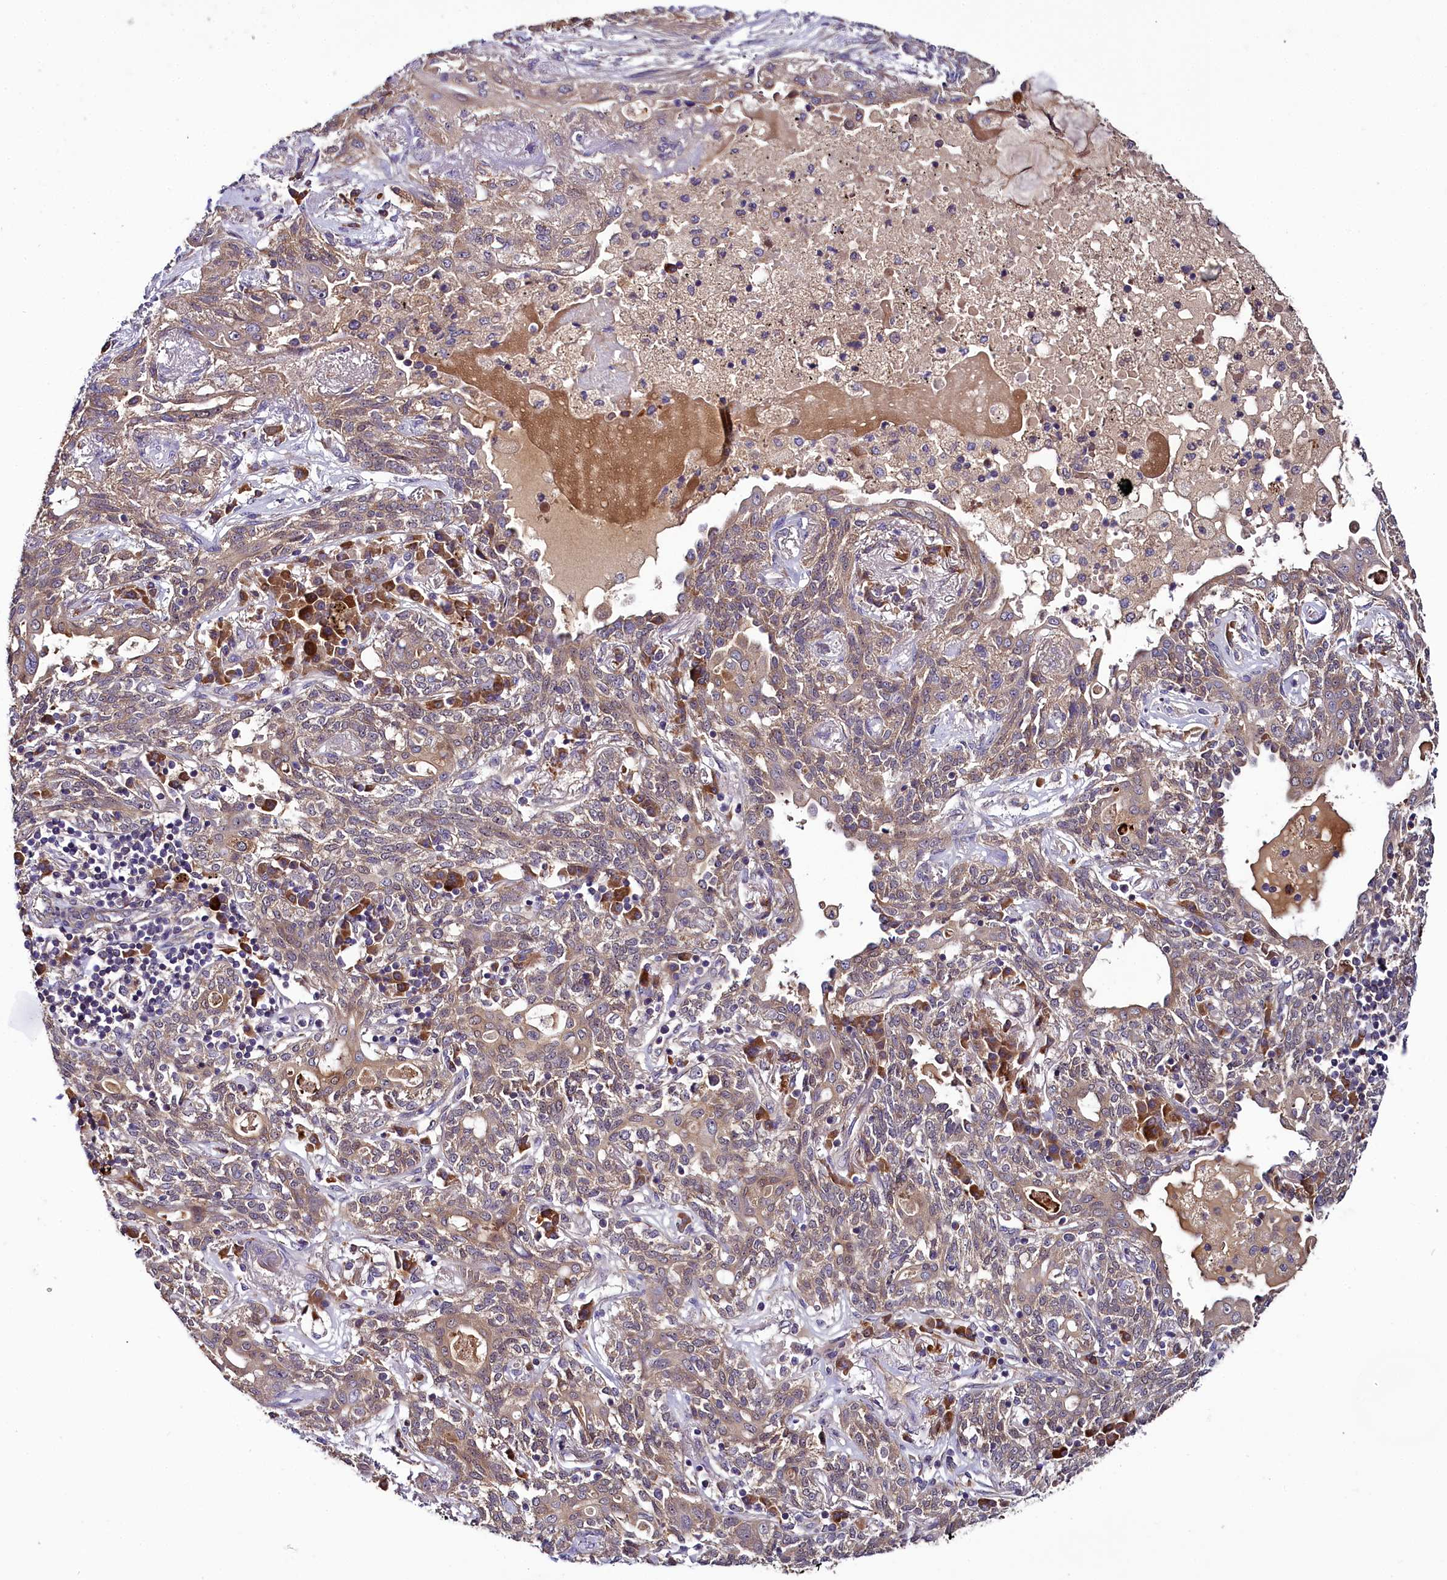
{"staining": {"intensity": "weak", "quantity": "25%-75%", "location": "cytoplasmic/membranous"}, "tissue": "lung cancer", "cell_type": "Tumor cells", "image_type": "cancer", "snomed": [{"axis": "morphology", "description": "Squamous cell carcinoma, NOS"}, {"axis": "topography", "description": "Lung"}], "caption": "A brown stain shows weak cytoplasmic/membranous staining of a protein in human lung cancer tumor cells.", "gene": "RPUSD2", "patient": {"sex": "female", "age": 70}}